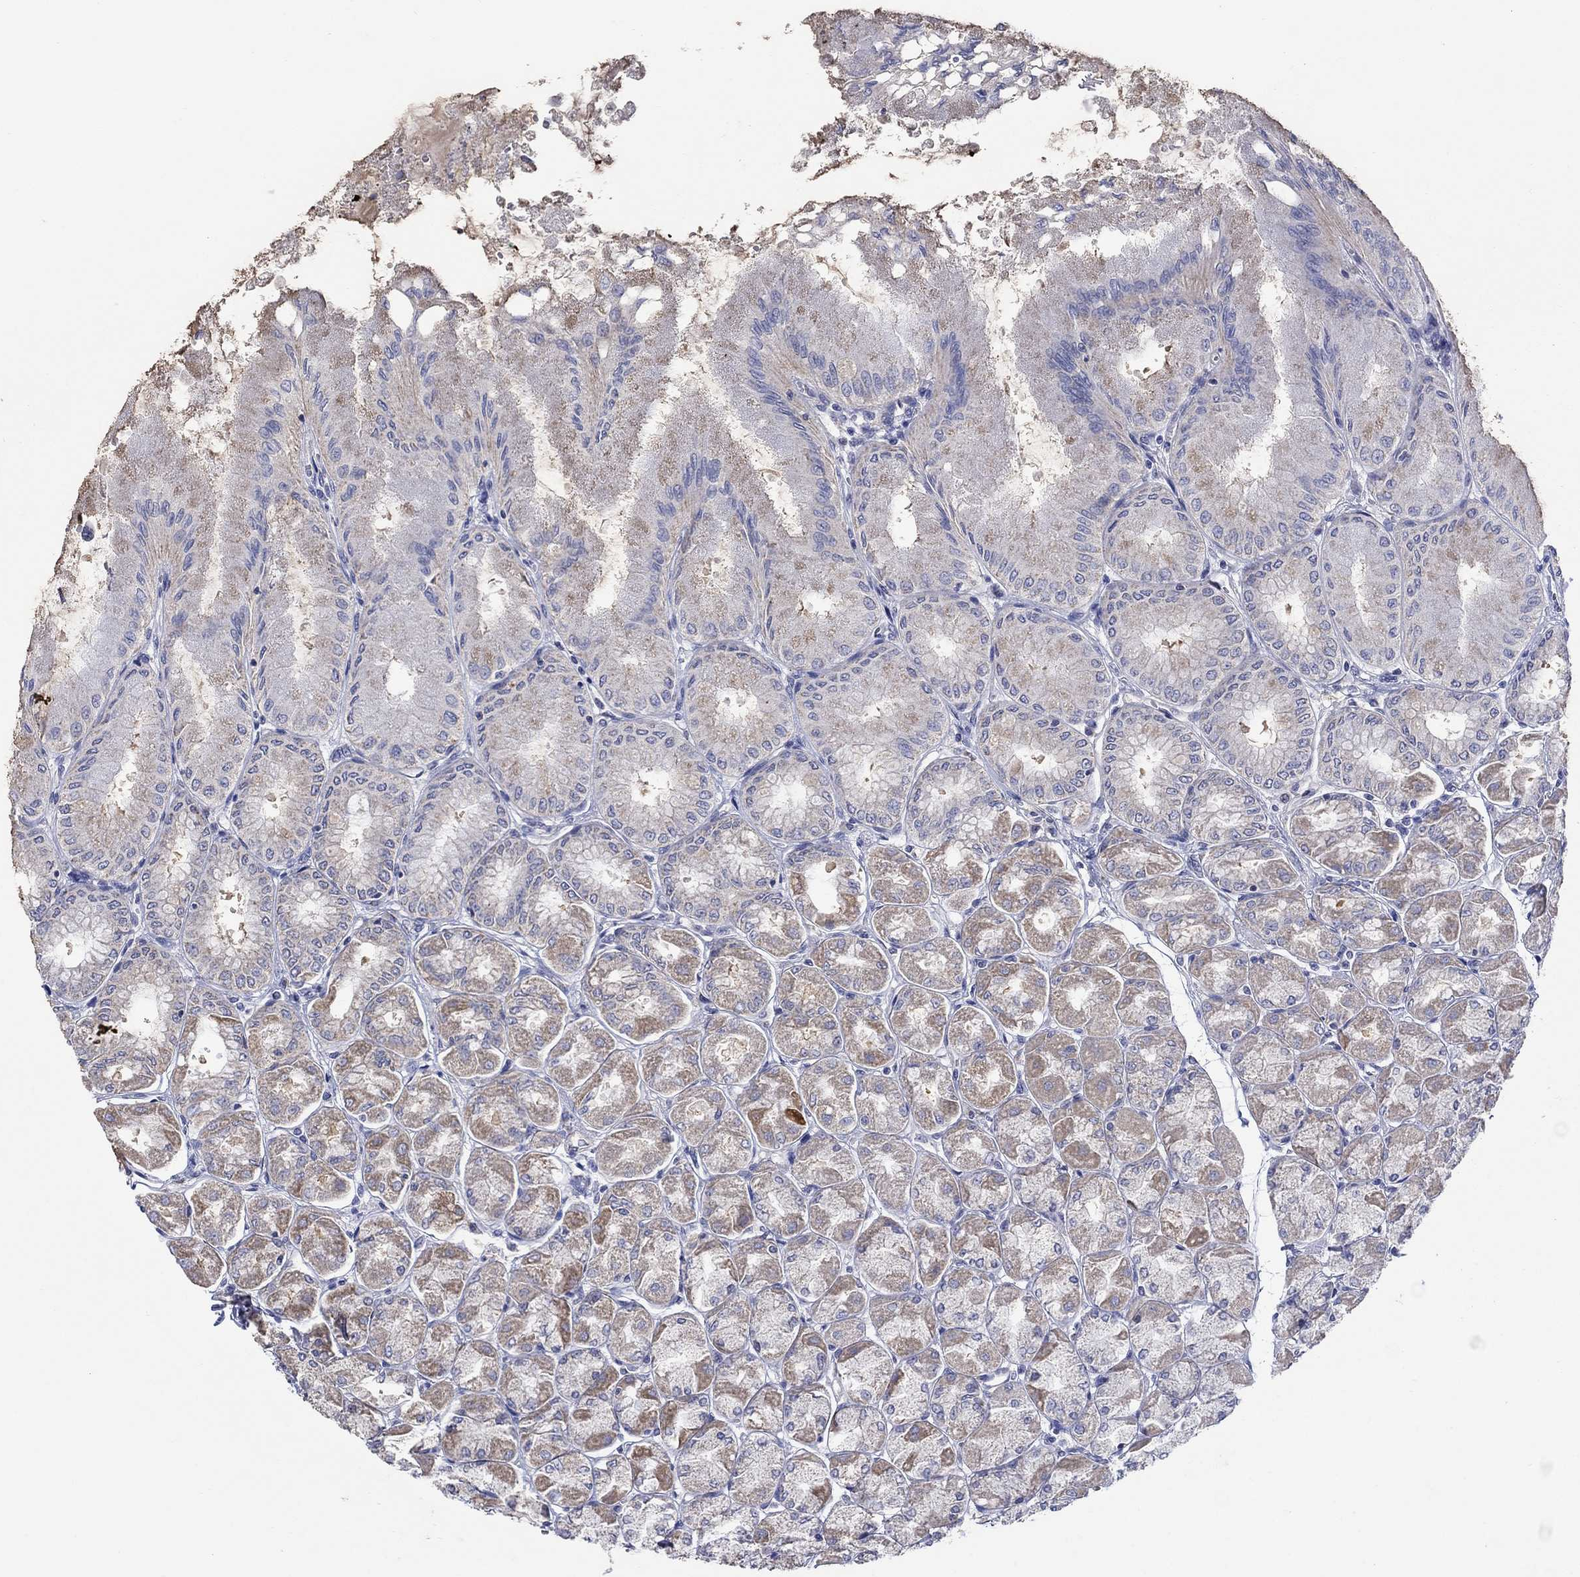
{"staining": {"intensity": "moderate", "quantity": "25%-75%", "location": "cytoplasmic/membranous"}, "tissue": "stomach", "cell_type": "Glandular cells", "image_type": "normal", "snomed": [{"axis": "morphology", "description": "Normal tissue, NOS"}, {"axis": "topography", "description": "Stomach, upper"}], "caption": "A high-resolution photomicrograph shows IHC staining of normal stomach, which exhibits moderate cytoplasmic/membranous expression in approximately 25%-75% of glandular cells.", "gene": "CLVS1", "patient": {"sex": "male", "age": 60}}